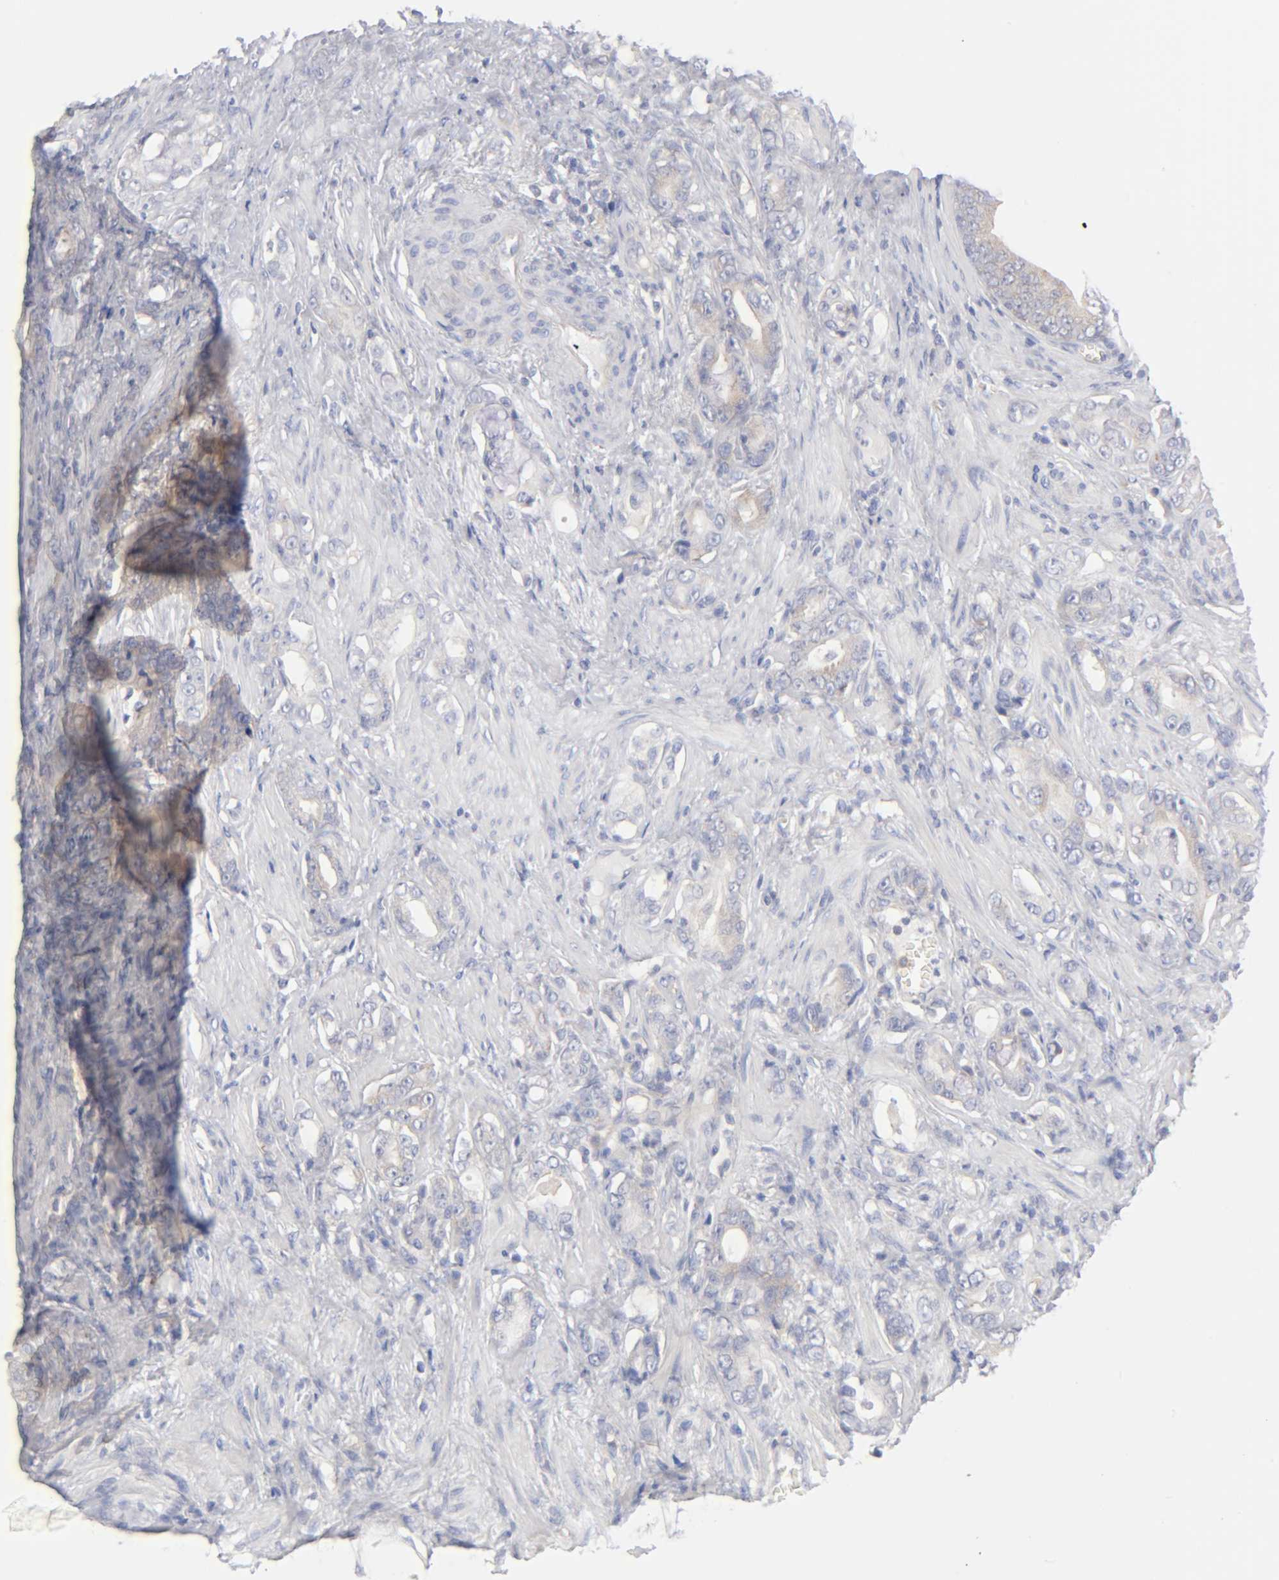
{"staining": {"intensity": "negative", "quantity": "none", "location": "none"}, "tissue": "prostate cancer", "cell_type": "Tumor cells", "image_type": "cancer", "snomed": [{"axis": "morphology", "description": "Adenocarcinoma, Low grade"}, {"axis": "topography", "description": "Prostate"}], "caption": "Tumor cells are negative for brown protein staining in prostate cancer (low-grade adenocarcinoma).", "gene": "CD86", "patient": {"sex": "male", "age": 58}}